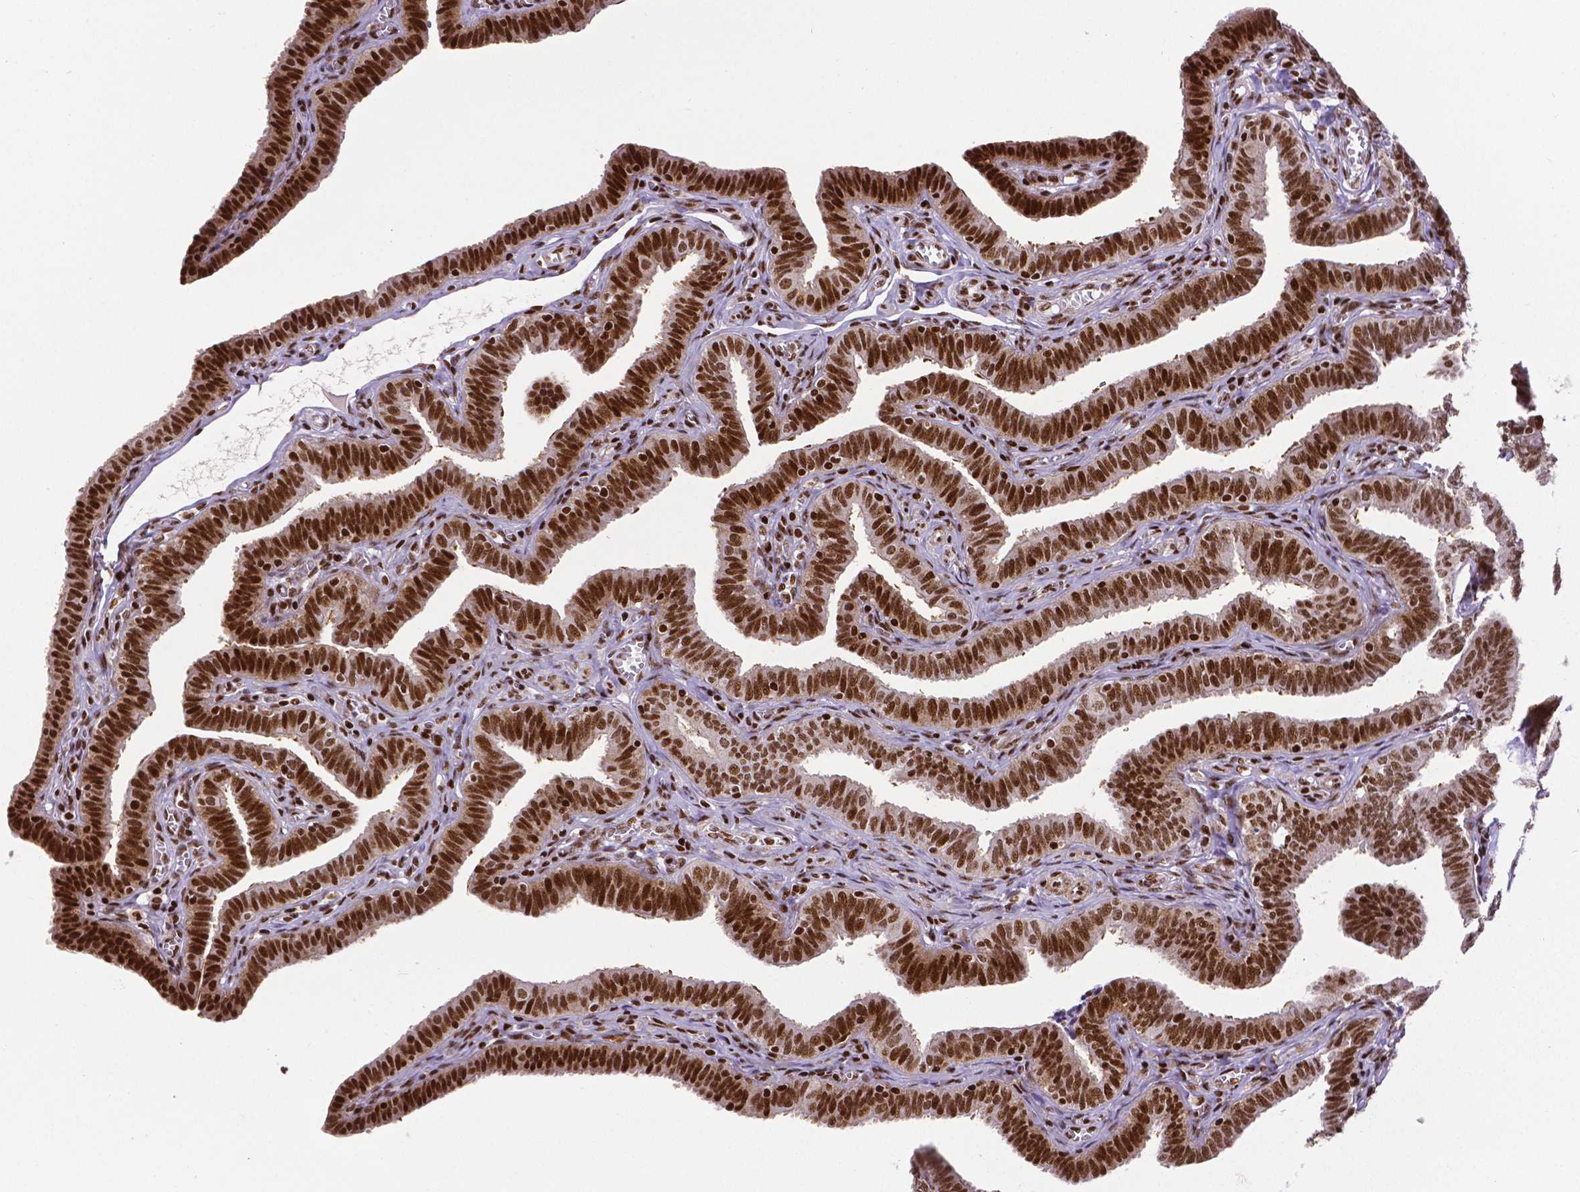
{"staining": {"intensity": "strong", "quantity": ">75%", "location": "nuclear"}, "tissue": "fallopian tube", "cell_type": "Glandular cells", "image_type": "normal", "snomed": [{"axis": "morphology", "description": "Normal tissue, NOS"}, {"axis": "topography", "description": "Fallopian tube"}], "caption": "Immunohistochemistry photomicrograph of unremarkable human fallopian tube stained for a protein (brown), which displays high levels of strong nuclear staining in approximately >75% of glandular cells.", "gene": "CTCF", "patient": {"sex": "female", "age": 25}}